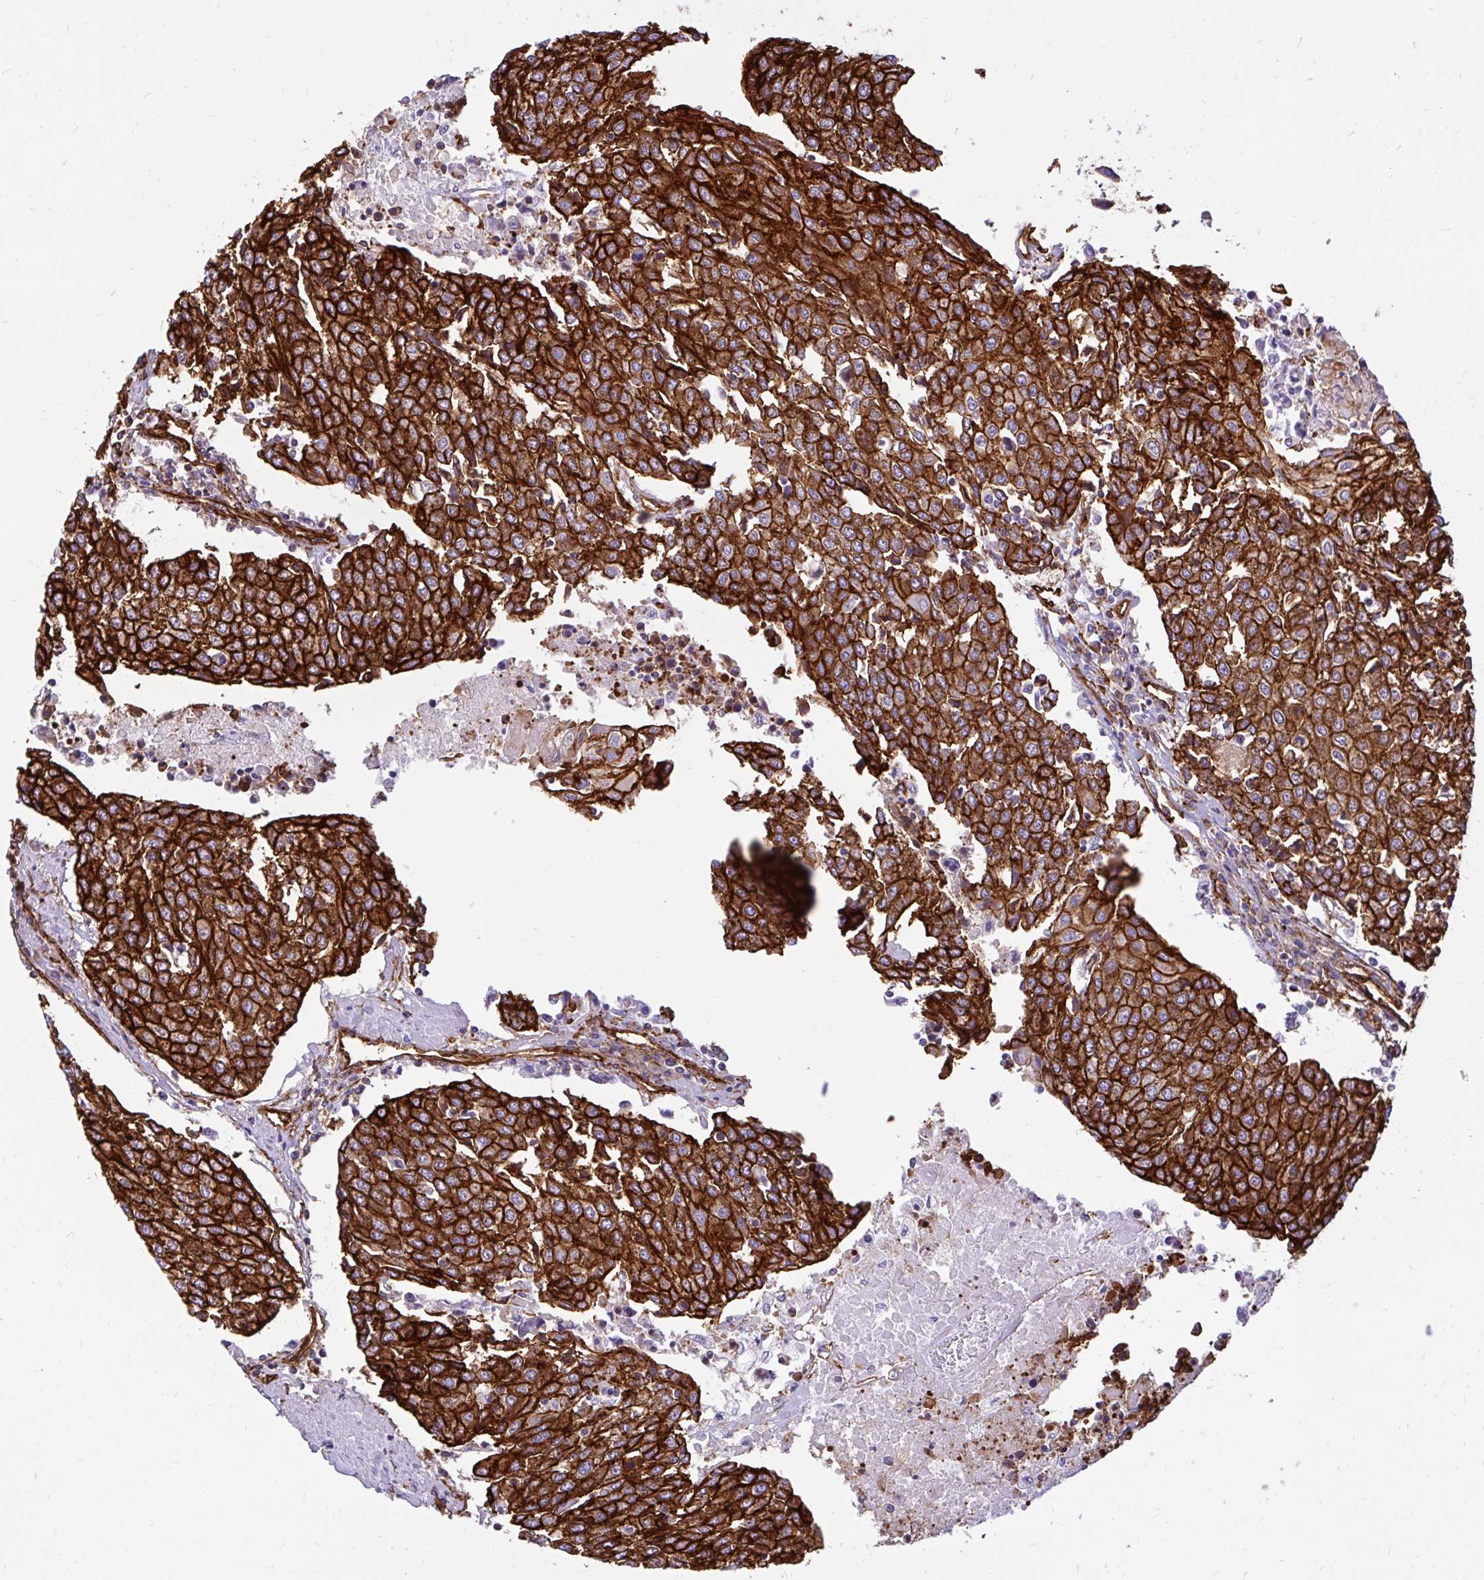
{"staining": {"intensity": "strong", "quantity": ">75%", "location": "cytoplasmic/membranous"}, "tissue": "urothelial cancer", "cell_type": "Tumor cells", "image_type": "cancer", "snomed": [{"axis": "morphology", "description": "Urothelial carcinoma, High grade"}, {"axis": "topography", "description": "Urinary bladder"}], "caption": "This photomicrograph exhibits IHC staining of high-grade urothelial carcinoma, with high strong cytoplasmic/membranous staining in approximately >75% of tumor cells.", "gene": "MAP1LC3B", "patient": {"sex": "female", "age": 85}}